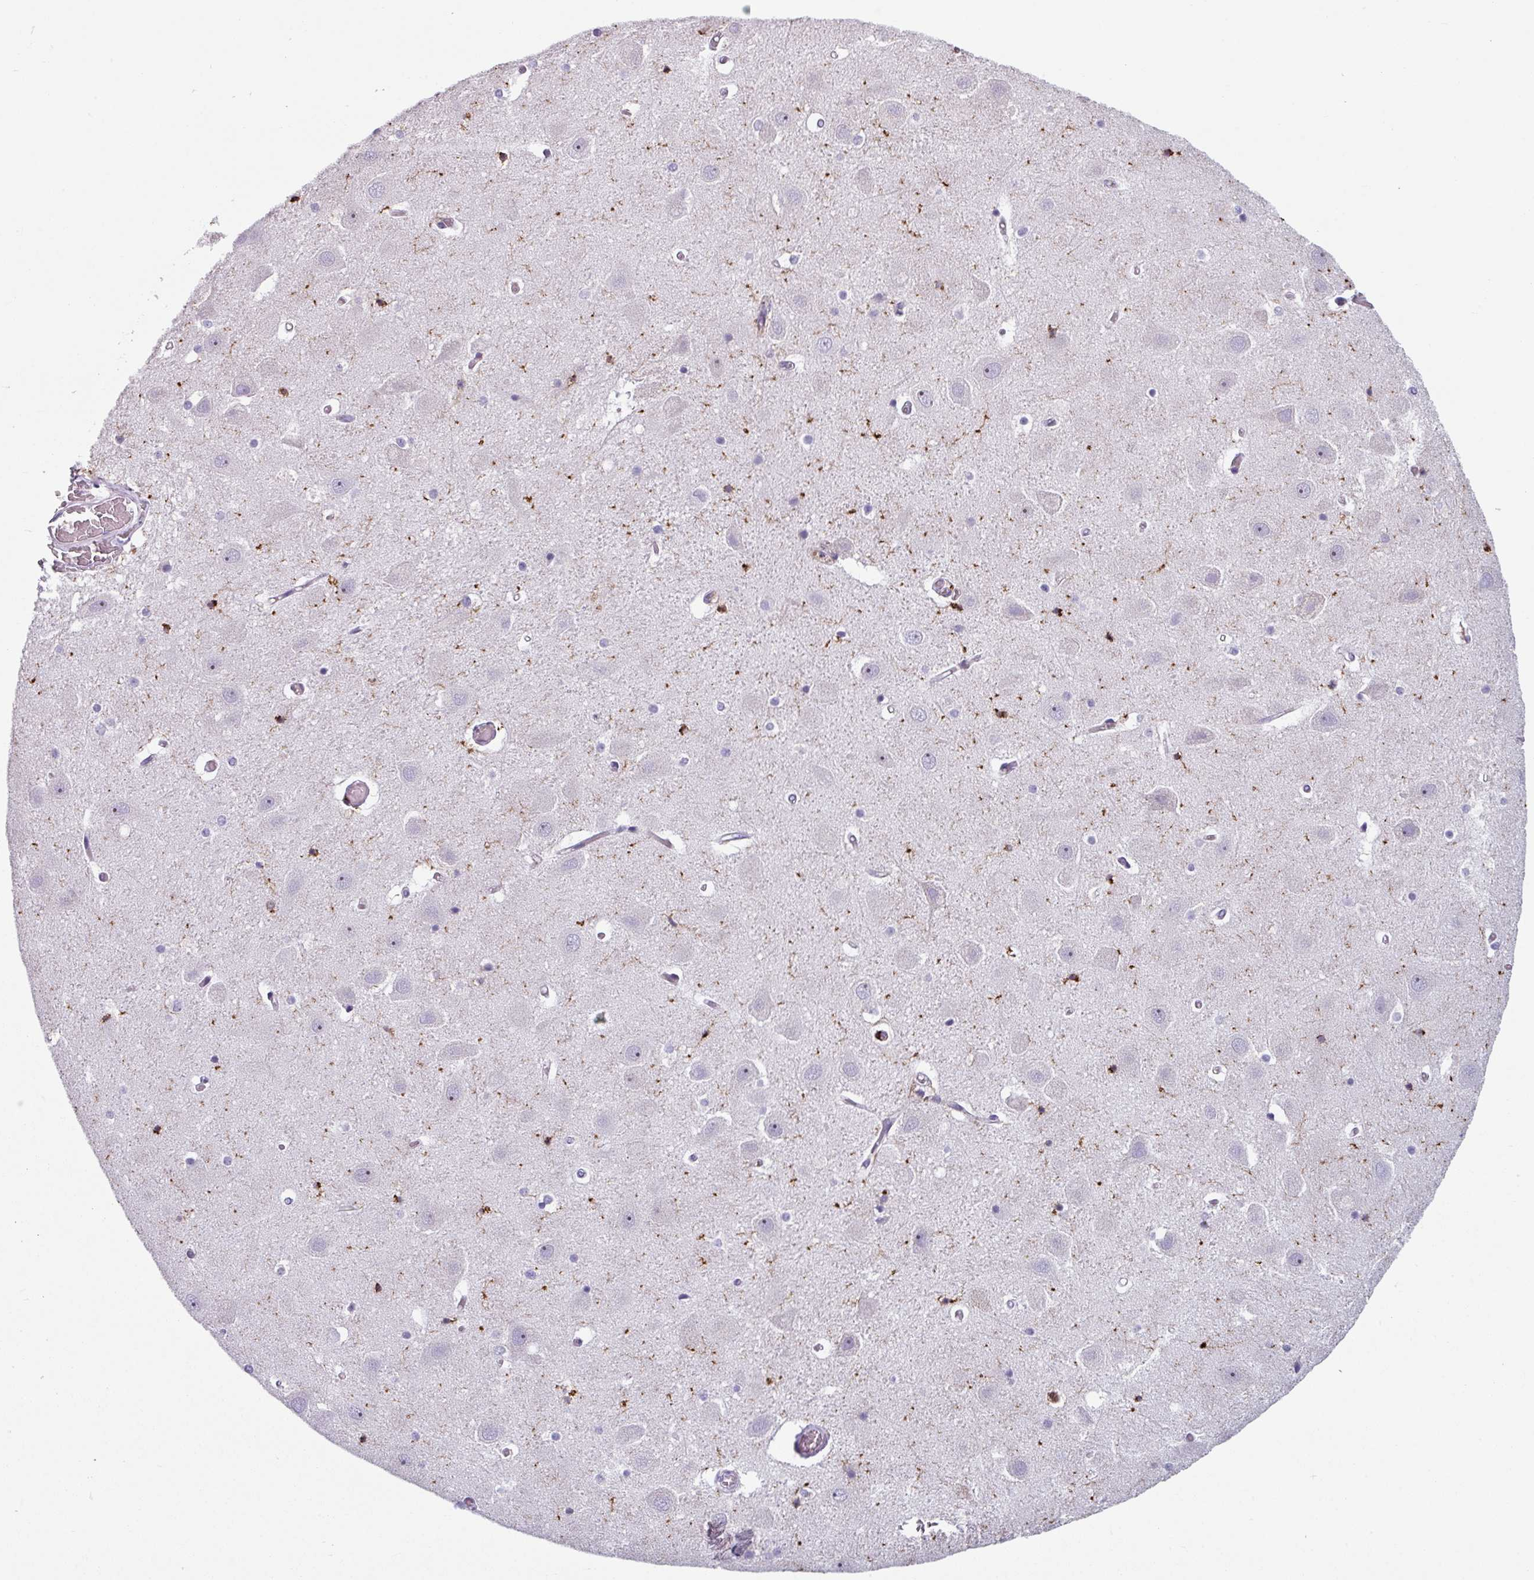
{"staining": {"intensity": "moderate", "quantity": "<25%", "location": "cytoplasmic/membranous"}, "tissue": "hippocampus", "cell_type": "Glial cells", "image_type": "normal", "snomed": [{"axis": "morphology", "description": "Normal tissue, NOS"}, {"axis": "topography", "description": "Hippocampus"}], "caption": "Moderate cytoplasmic/membranous protein expression is present in about <25% of glial cells in hippocampus.", "gene": "EXOSC5", "patient": {"sex": "female", "age": 52}}